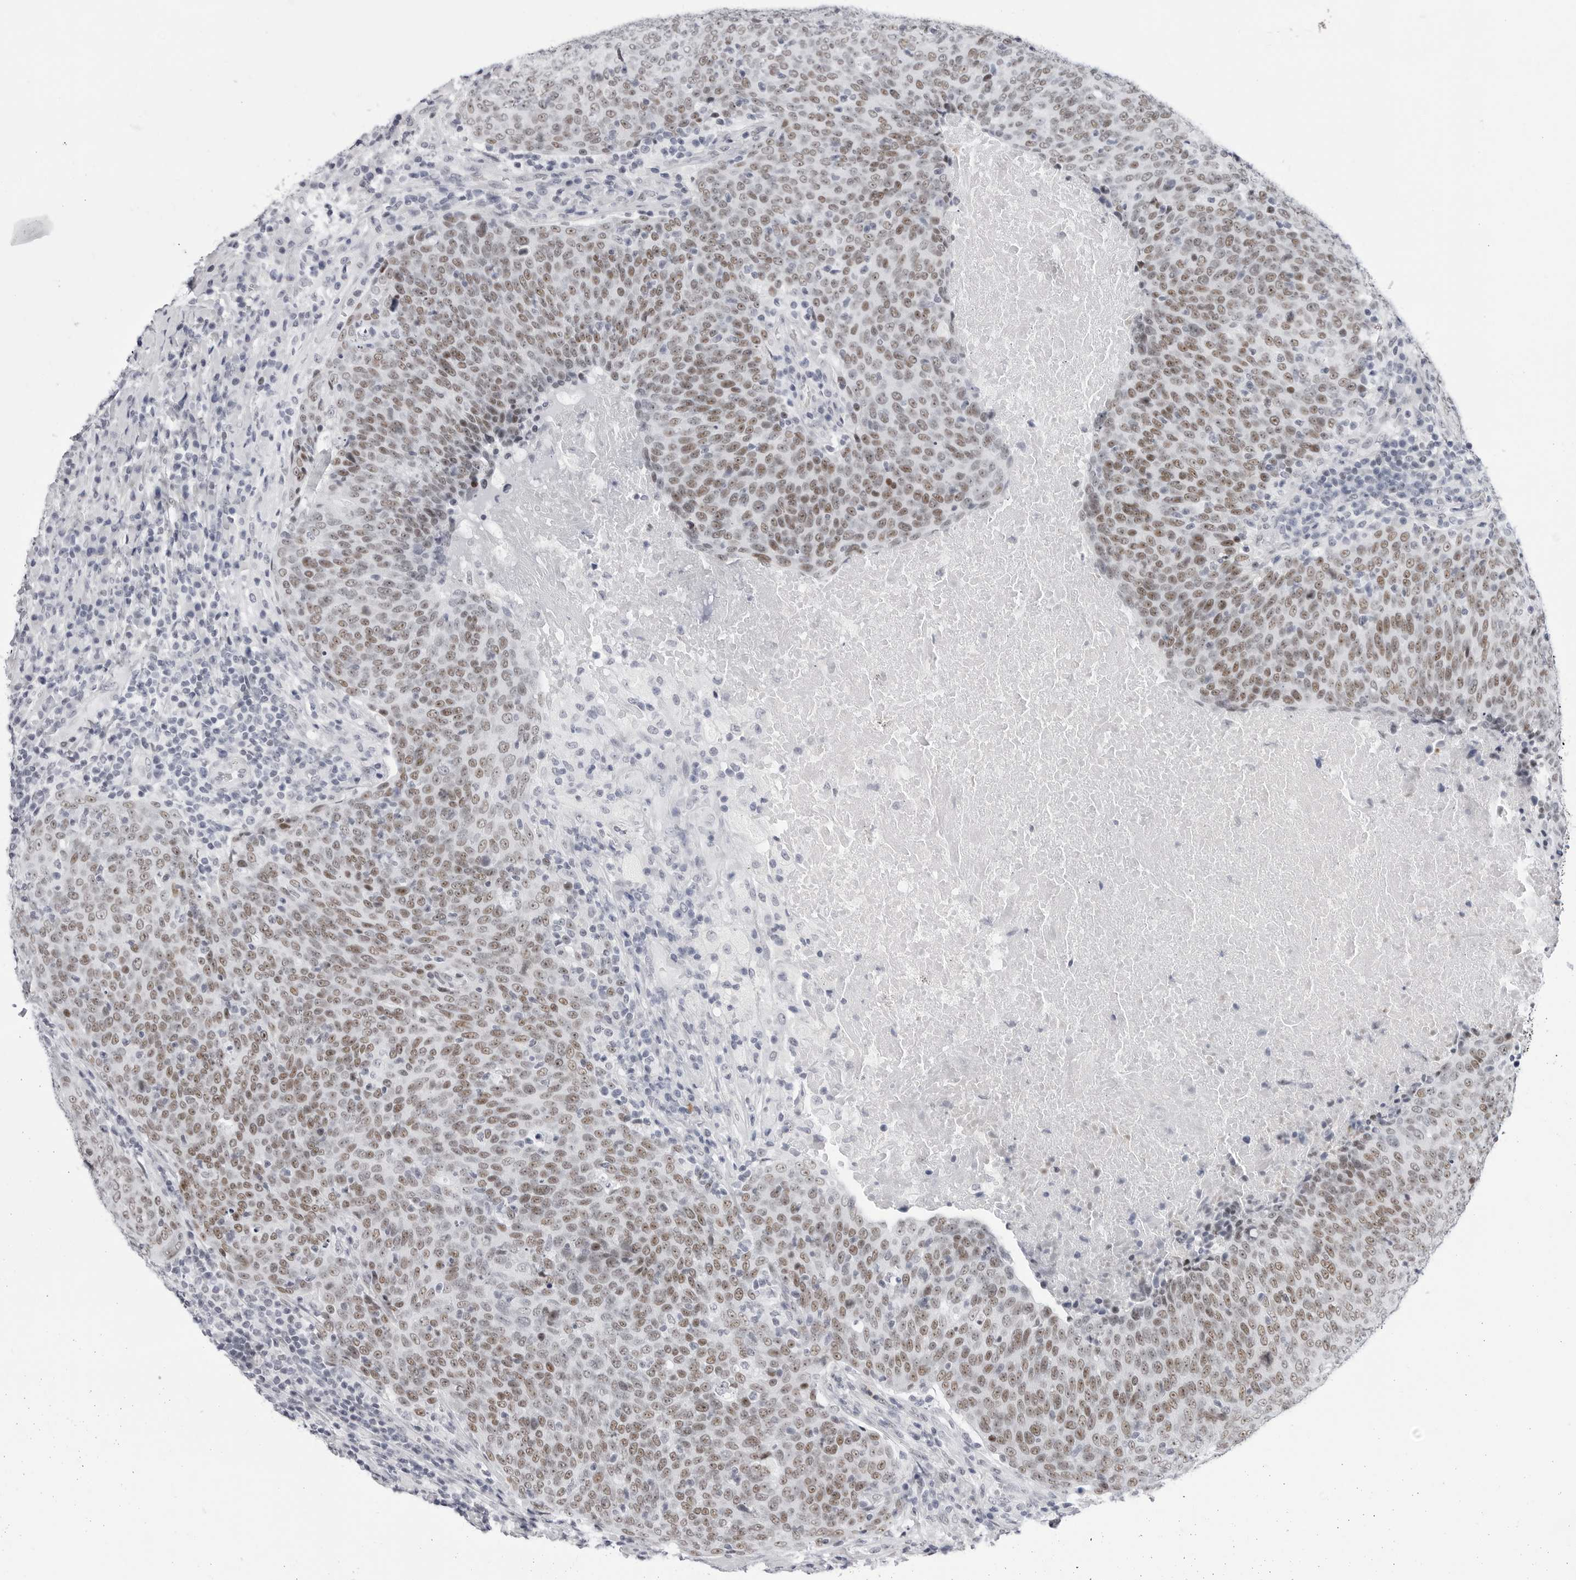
{"staining": {"intensity": "moderate", "quantity": ">75%", "location": "nuclear"}, "tissue": "head and neck cancer", "cell_type": "Tumor cells", "image_type": "cancer", "snomed": [{"axis": "morphology", "description": "Squamous cell carcinoma, NOS"}, {"axis": "morphology", "description": "Squamous cell carcinoma, metastatic, NOS"}, {"axis": "topography", "description": "Lymph node"}, {"axis": "topography", "description": "Head-Neck"}], "caption": "Human head and neck cancer (metastatic squamous cell carcinoma) stained with a protein marker displays moderate staining in tumor cells.", "gene": "VEZF1", "patient": {"sex": "male", "age": 62}}